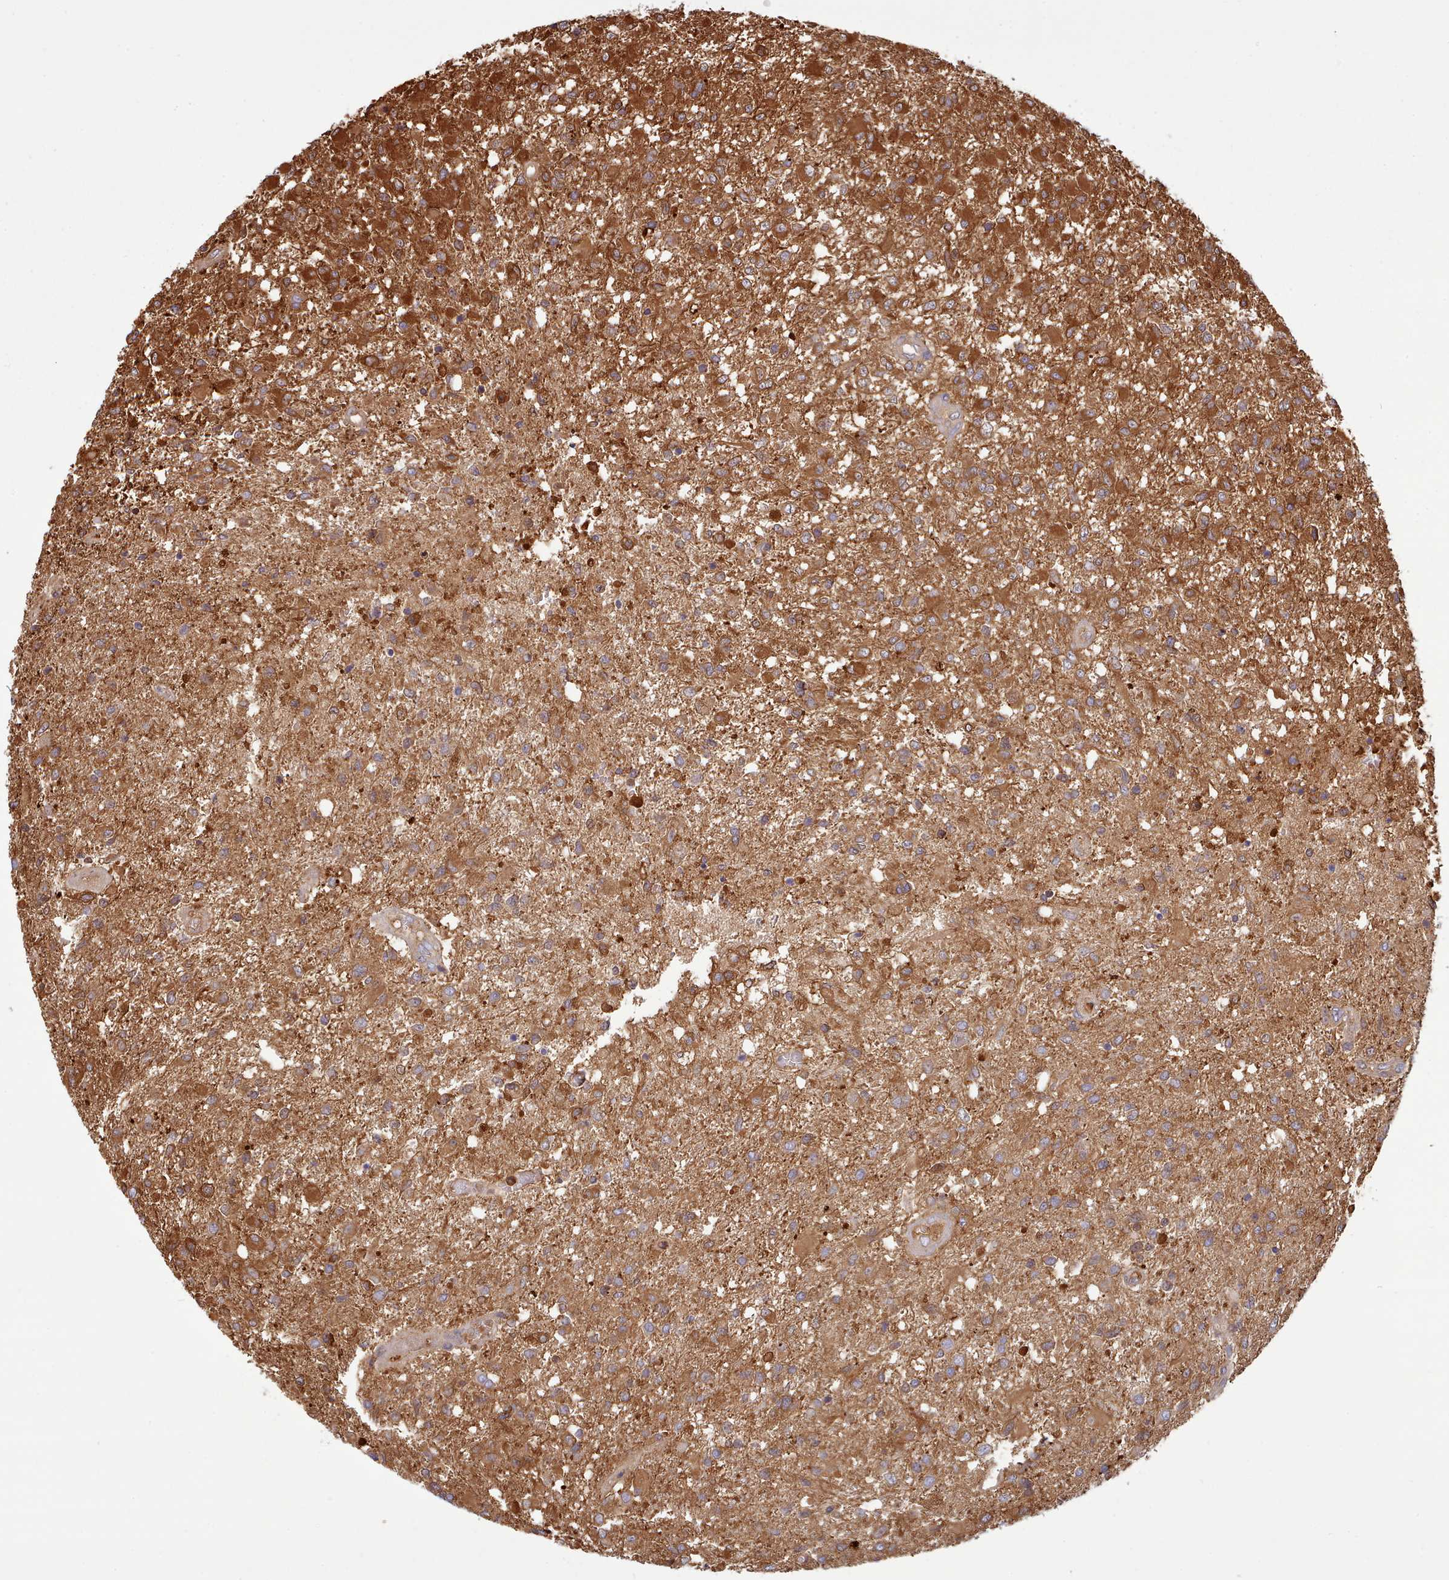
{"staining": {"intensity": "strong", "quantity": "25%-75%", "location": "cytoplasmic/membranous"}, "tissue": "glioma", "cell_type": "Tumor cells", "image_type": "cancer", "snomed": [{"axis": "morphology", "description": "Glioma, malignant, High grade"}, {"axis": "topography", "description": "Brain"}], "caption": "High-magnification brightfield microscopy of high-grade glioma (malignant) stained with DAB (brown) and counterstained with hematoxylin (blue). tumor cells exhibit strong cytoplasmic/membranous positivity is present in approximately25%-75% of cells.", "gene": "SLC4A9", "patient": {"sex": "female", "age": 74}}